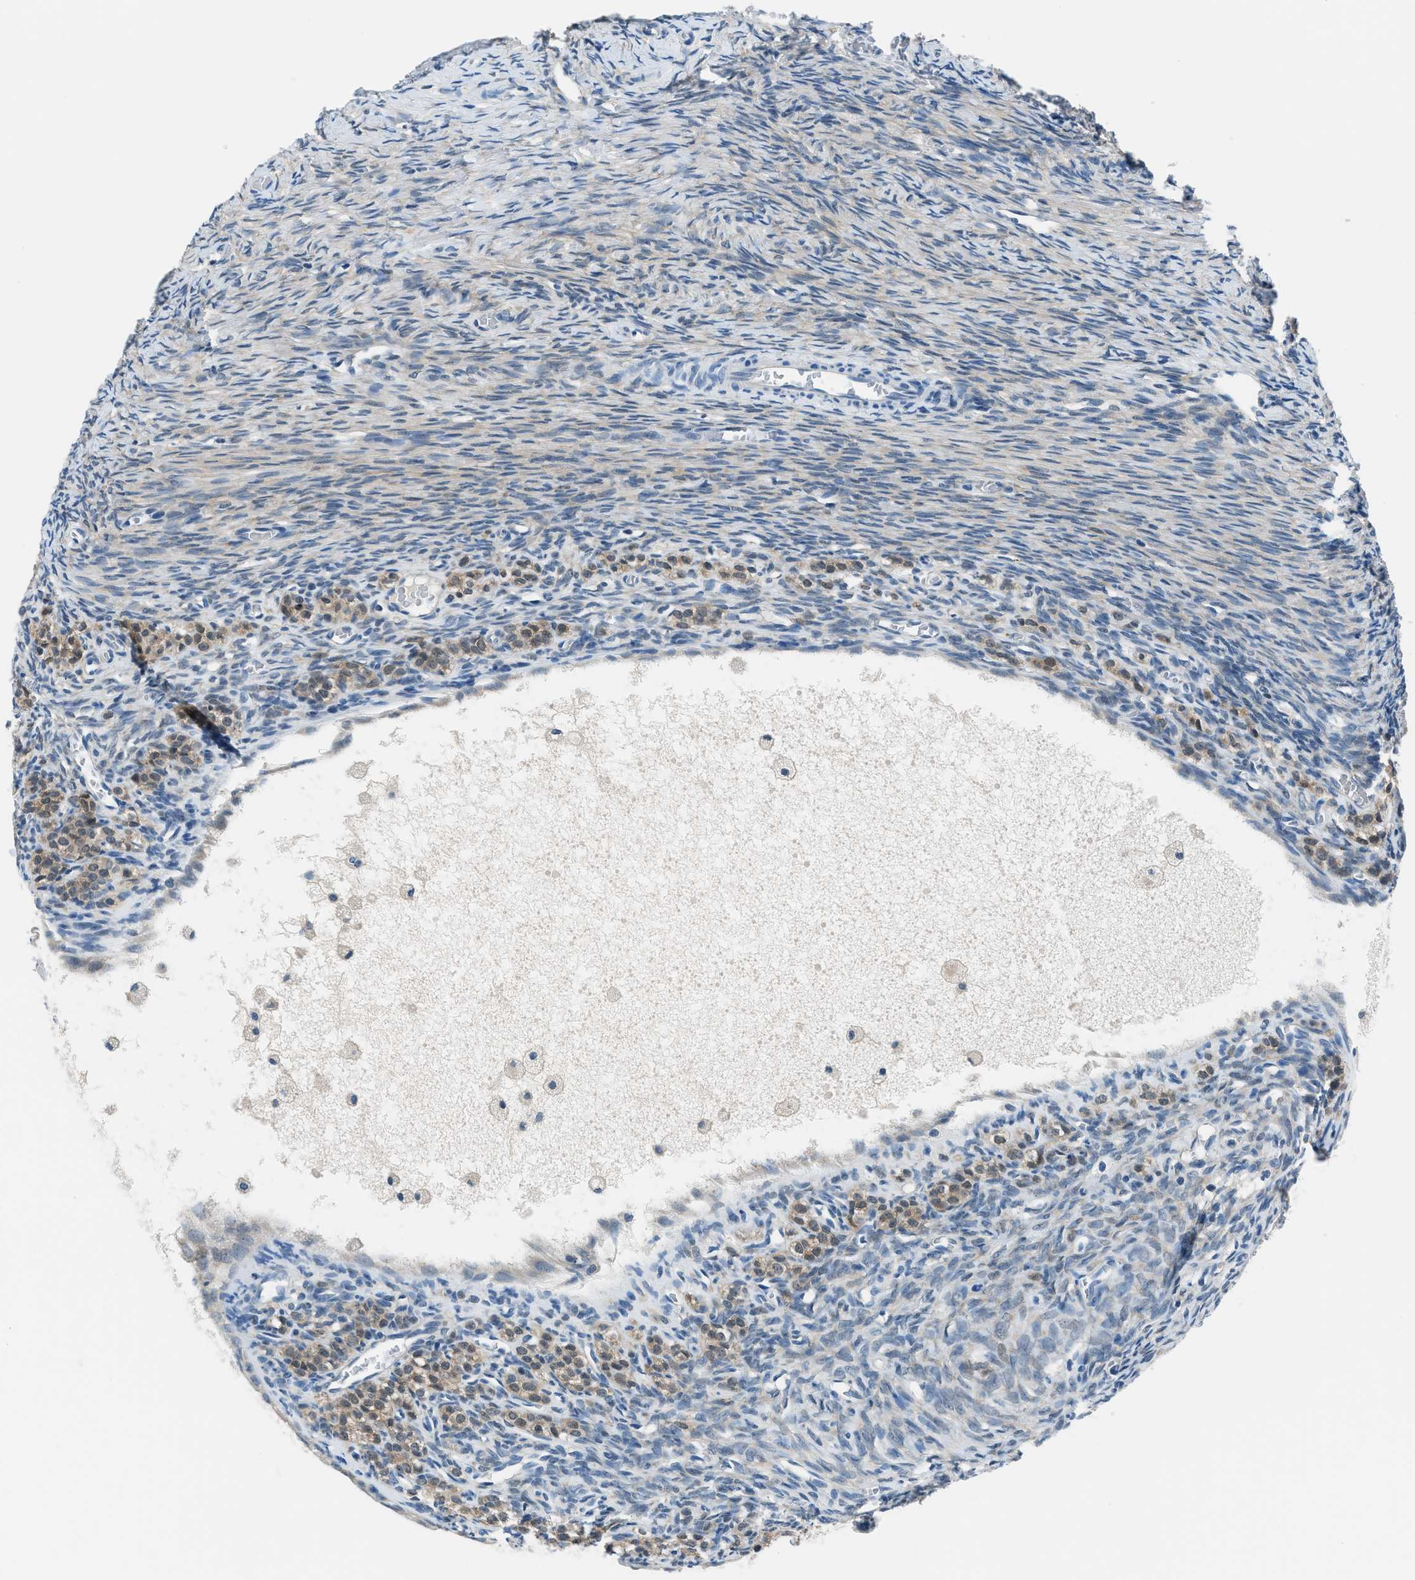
{"staining": {"intensity": "weak", "quantity": ">75%", "location": "cytoplasmic/membranous"}, "tissue": "ovary", "cell_type": "Follicle cells", "image_type": "normal", "snomed": [{"axis": "morphology", "description": "Normal tissue, NOS"}, {"axis": "topography", "description": "Ovary"}], "caption": "Immunohistochemical staining of normal human ovary demonstrates >75% levels of weak cytoplasmic/membranous protein staining in about >75% of follicle cells.", "gene": "ACP1", "patient": {"sex": "female", "age": 27}}